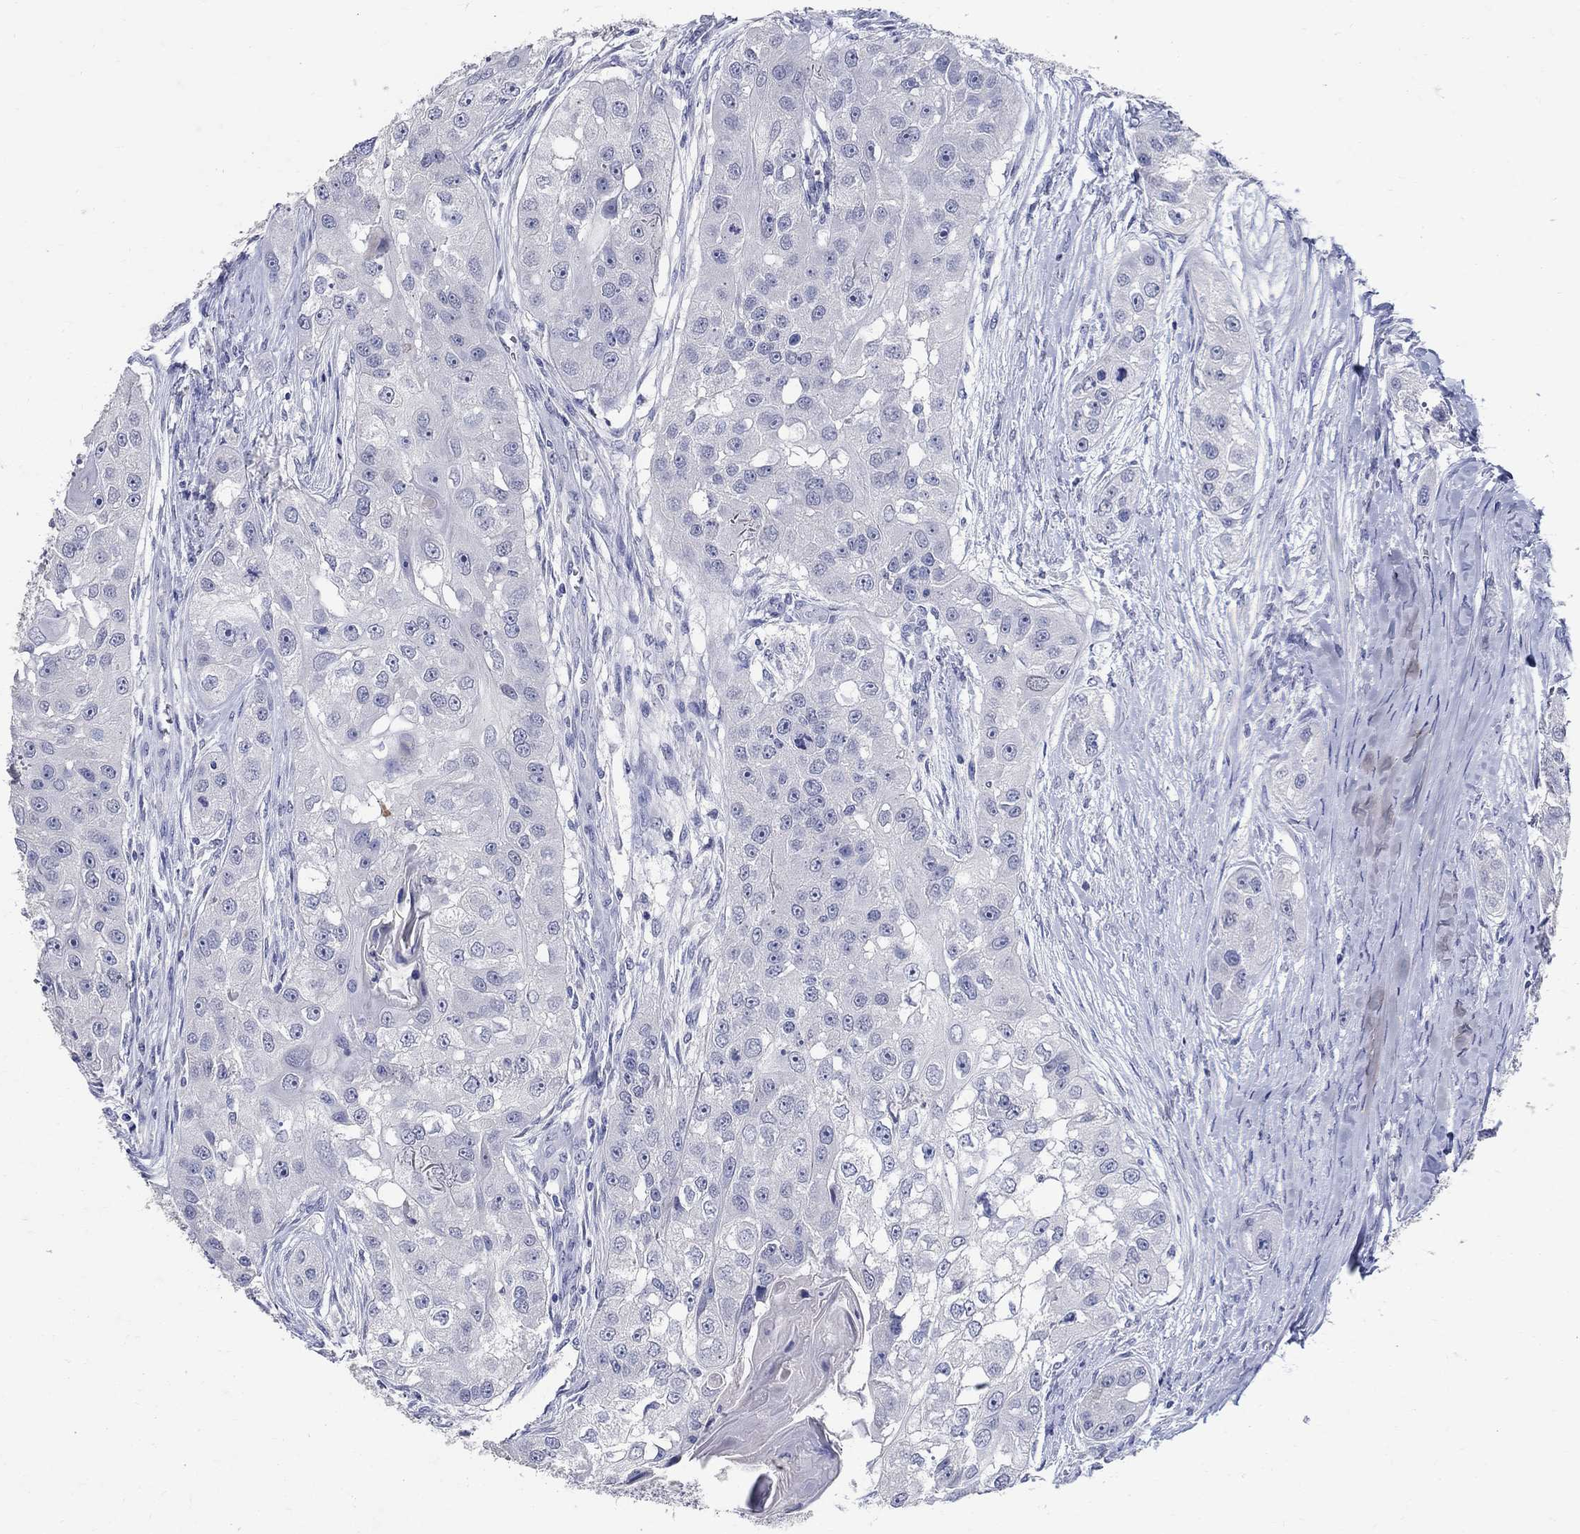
{"staining": {"intensity": "negative", "quantity": "none", "location": "none"}, "tissue": "head and neck cancer", "cell_type": "Tumor cells", "image_type": "cancer", "snomed": [{"axis": "morphology", "description": "Normal tissue, NOS"}, {"axis": "morphology", "description": "Squamous cell carcinoma, NOS"}, {"axis": "topography", "description": "Skeletal muscle"}, {"axis": "topography", "description": "Head-Neck"}], "caption": "A histopathology image of head and neck cancer (squamous cell carcinoma) stained for a protein displays no brown staining in tumor cells. (DAB (3,3'-diaminobenzidine) immunohistochemistry (IHC) with hematoxylin counter stain).", "gene": "SOX2", "patient": {"sex": "male", "age": 51}}